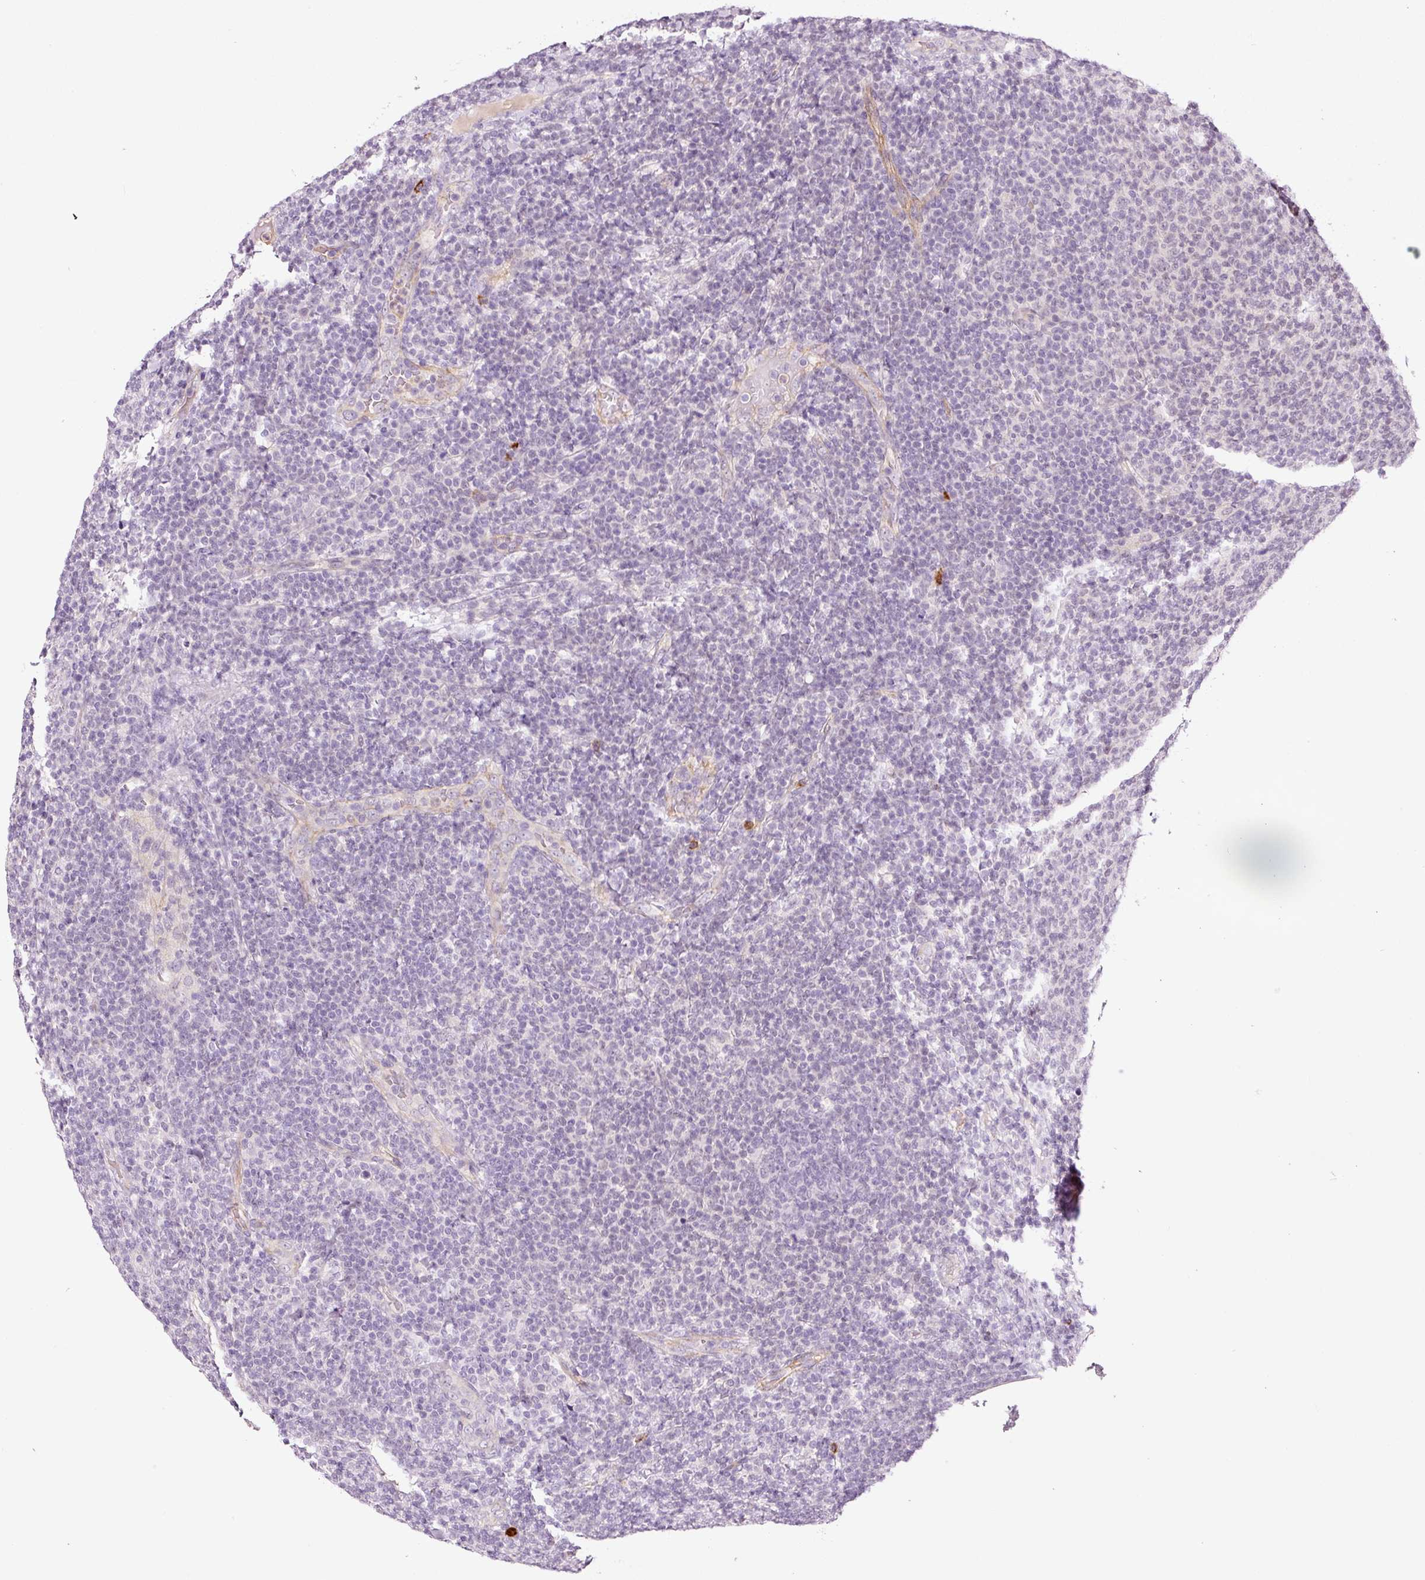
{"staining": {"intensity": "negative", "quantity": "none", "location": "none"}, "tissue": "lymphoma", "cell_type": "Tumor cells", "image_type": "cancer", "snomed": [{"axis": "morphology", "description": "Malignant lymphoma, non-Hodgkin's type, Low grade"}, {"axis": "topography", "description": "Lymph node"}], "caption": "Tumor cells are negative for protein expression in human lymphoma.", "gene": "ABCB4", "patient": {"sex": "male", "age": 66}}